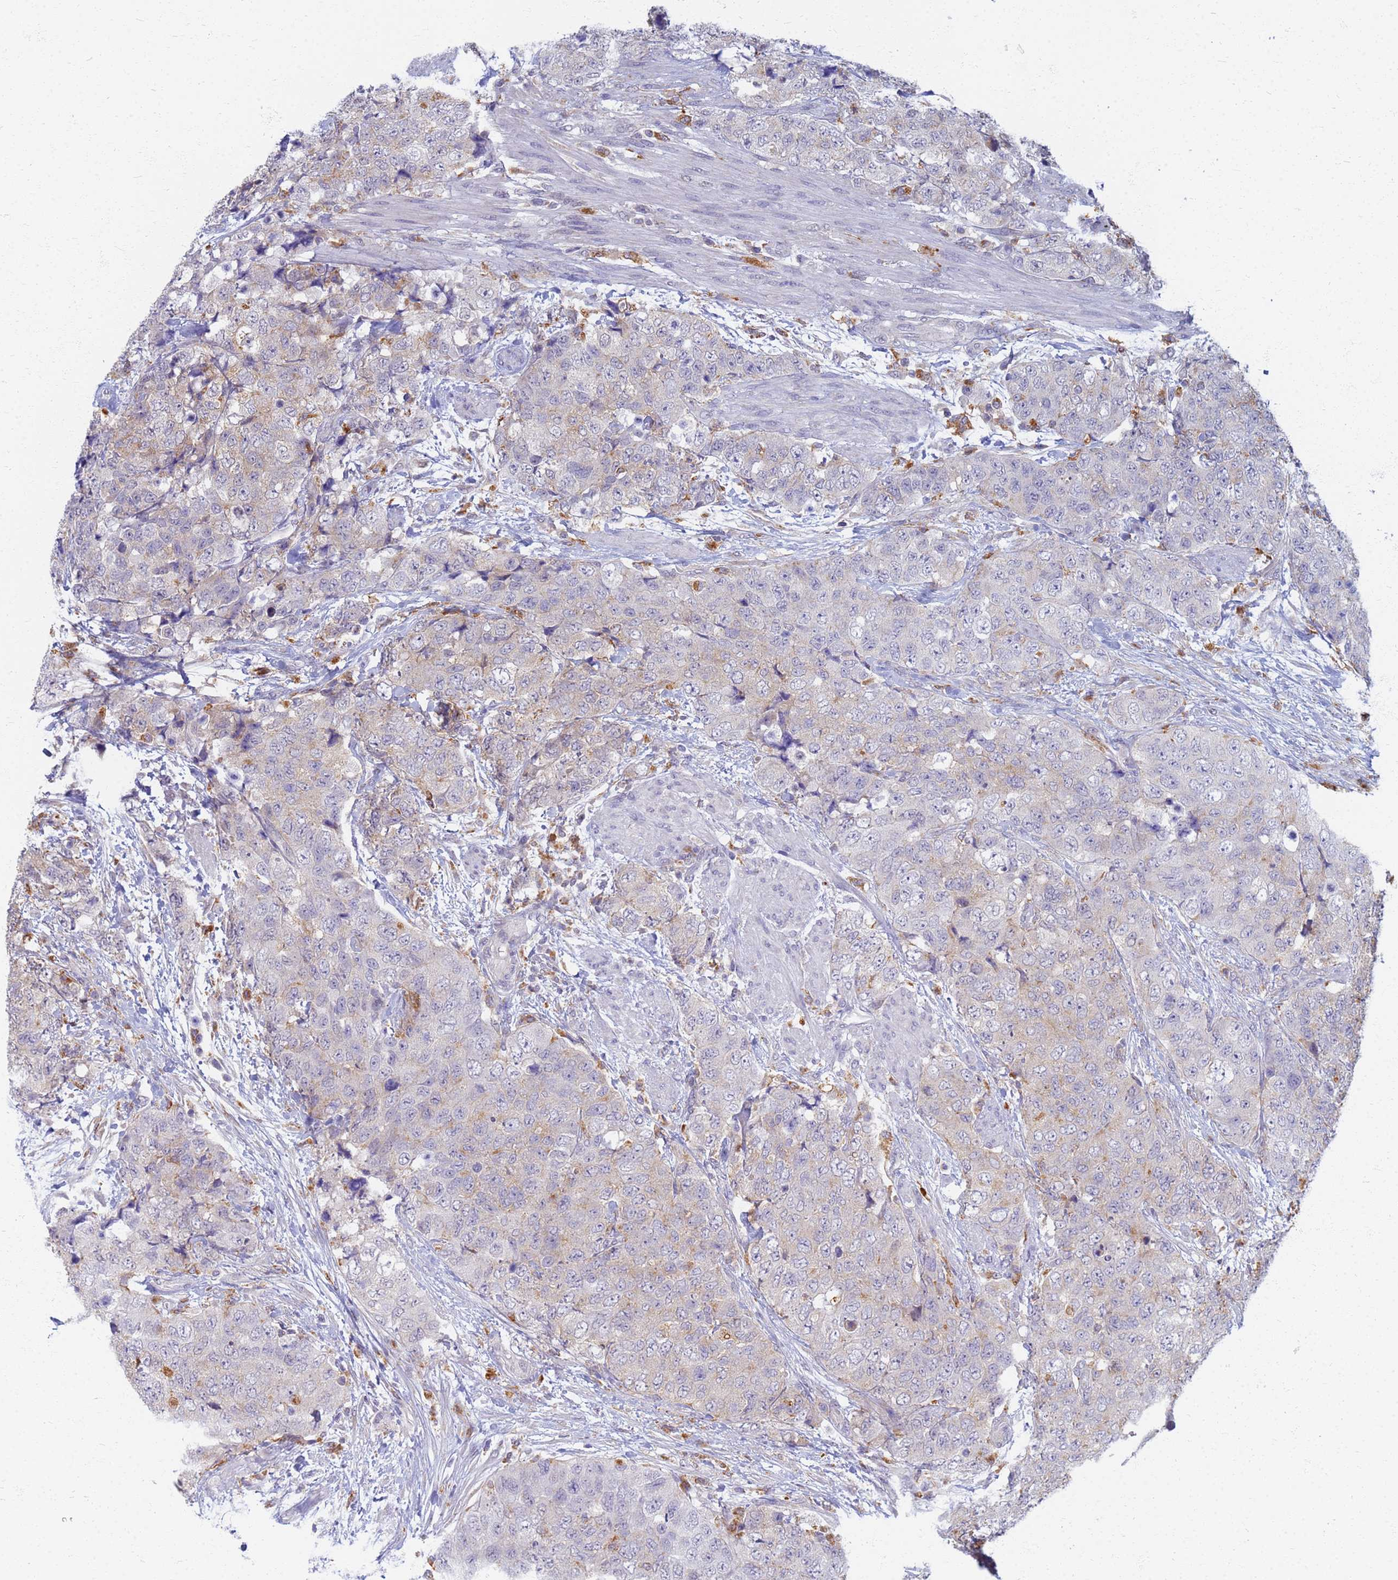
{"staining": {"intensity": "weak", "quantity": "<25%", "location": "cytoplasmic/membranous"}, "tissue": "urothelial cancer", "cell_type": "Tumor cells", "image_type": "cancer", "snomed": [{"axis": "morphology", "description": "Urothelial carcinoma, High grade"}, {"axis": "topography", "description": "Urinary bladder"}], "caption": "High power microscopy histopathology image of an IHC histopathology image of urothelial carcinoma (high-grade), revealing no significant expression in tumor cells.", "gene": "ATP6V1E1", "patient": {"sex": "female", "age": 78}}